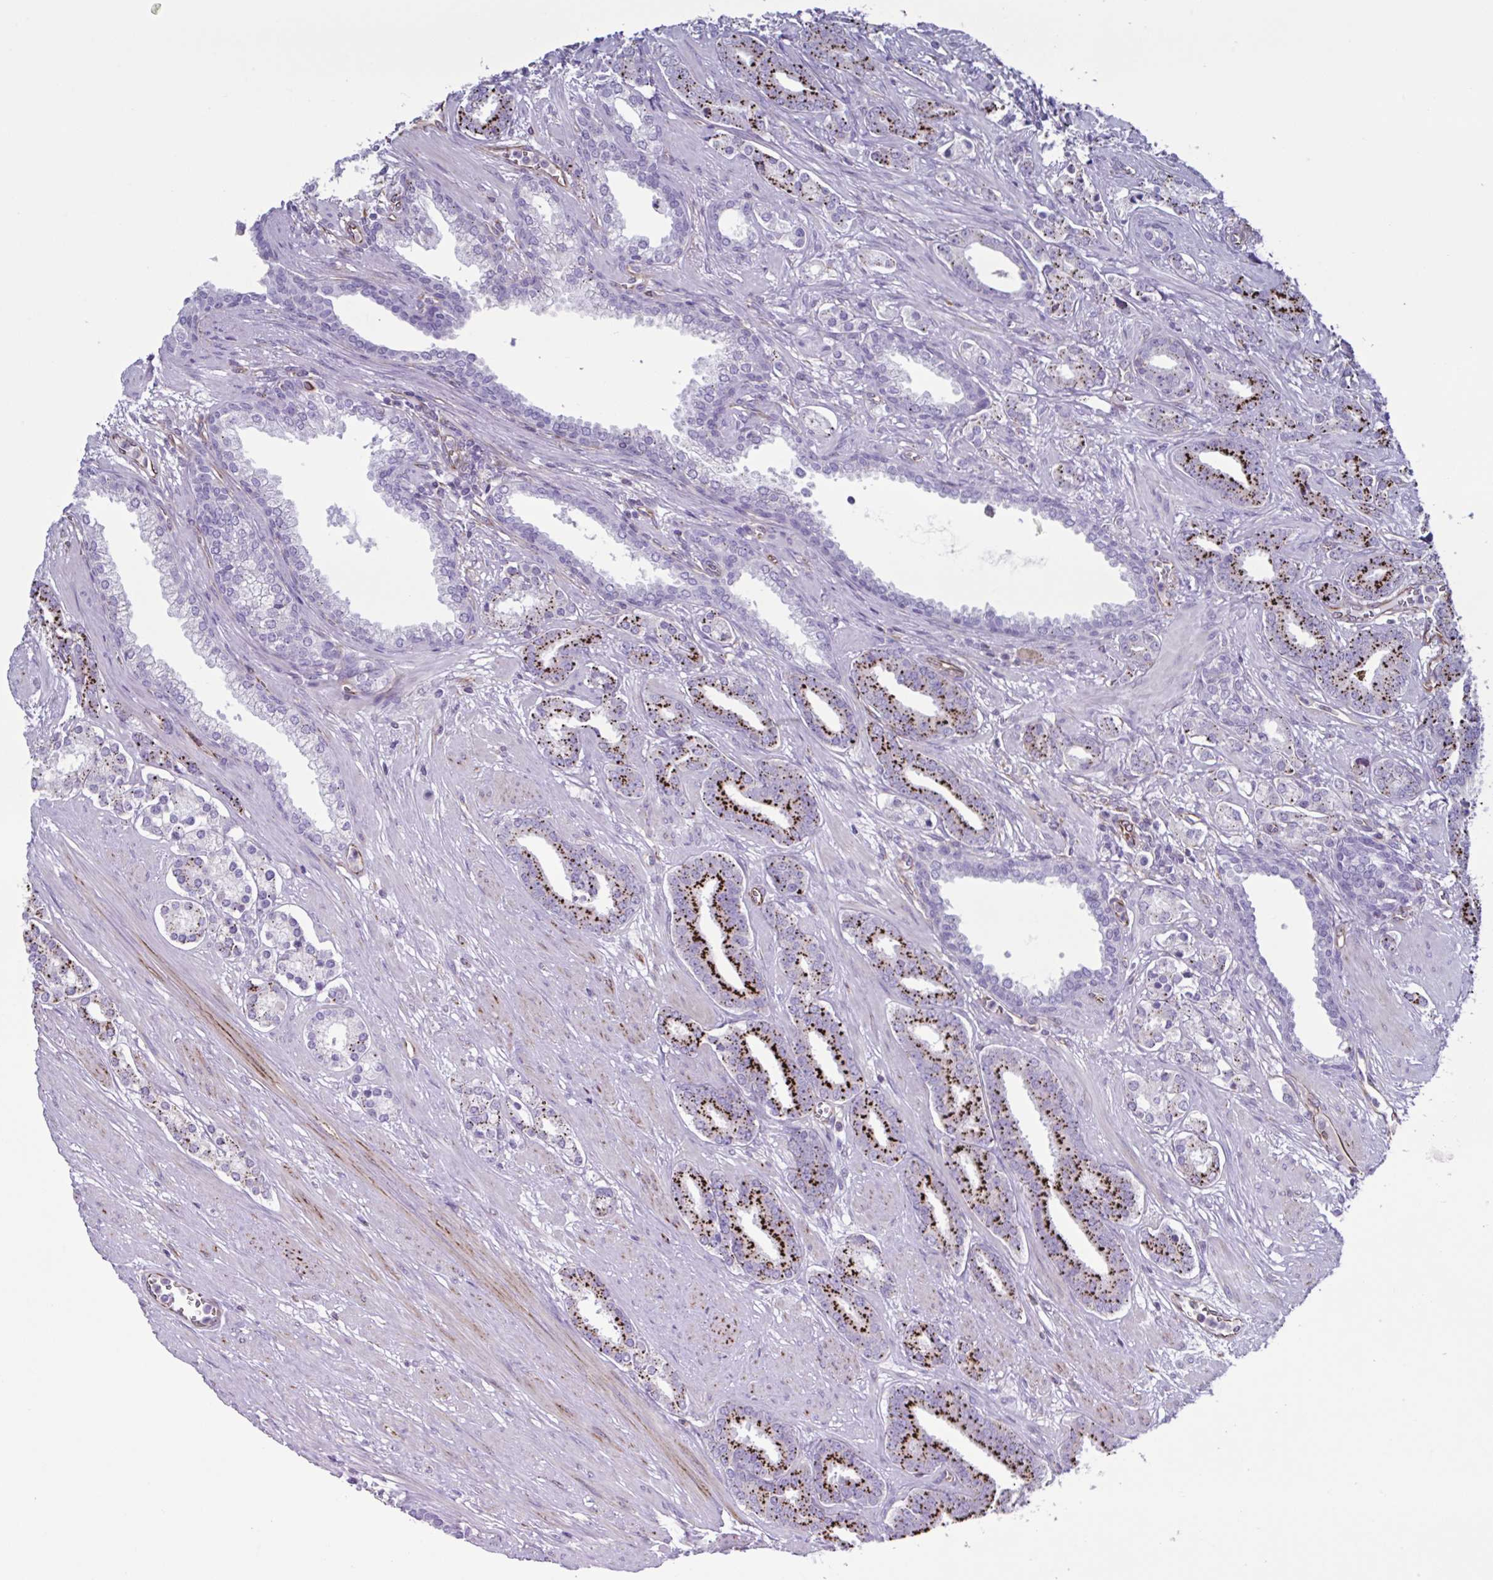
{"staining": {"intensity": "strong", "quantity": ">75%", "location": "cytoplasmic/membranous"}, "tissue": "prostate cancer", "cell_type": "Tumor cells", "image_type": "cancer", "snomed": [{"axis": "morphology", "description": "Adenocarcinoma, High grade"}, {"axis": "topography", "description": "Prostate"}], "caption": "Strong cytoplasmic/membranous staining is seen in about >75% of tumor cells in high-grade adenocarcinoma (prostate). (Stains: DAB in brown, nuclei in blue, Microscopy: brightfield microscopy at high magnification).", "gene": "TMEM86B", "patient": {"sex": "male", "age": 60}}